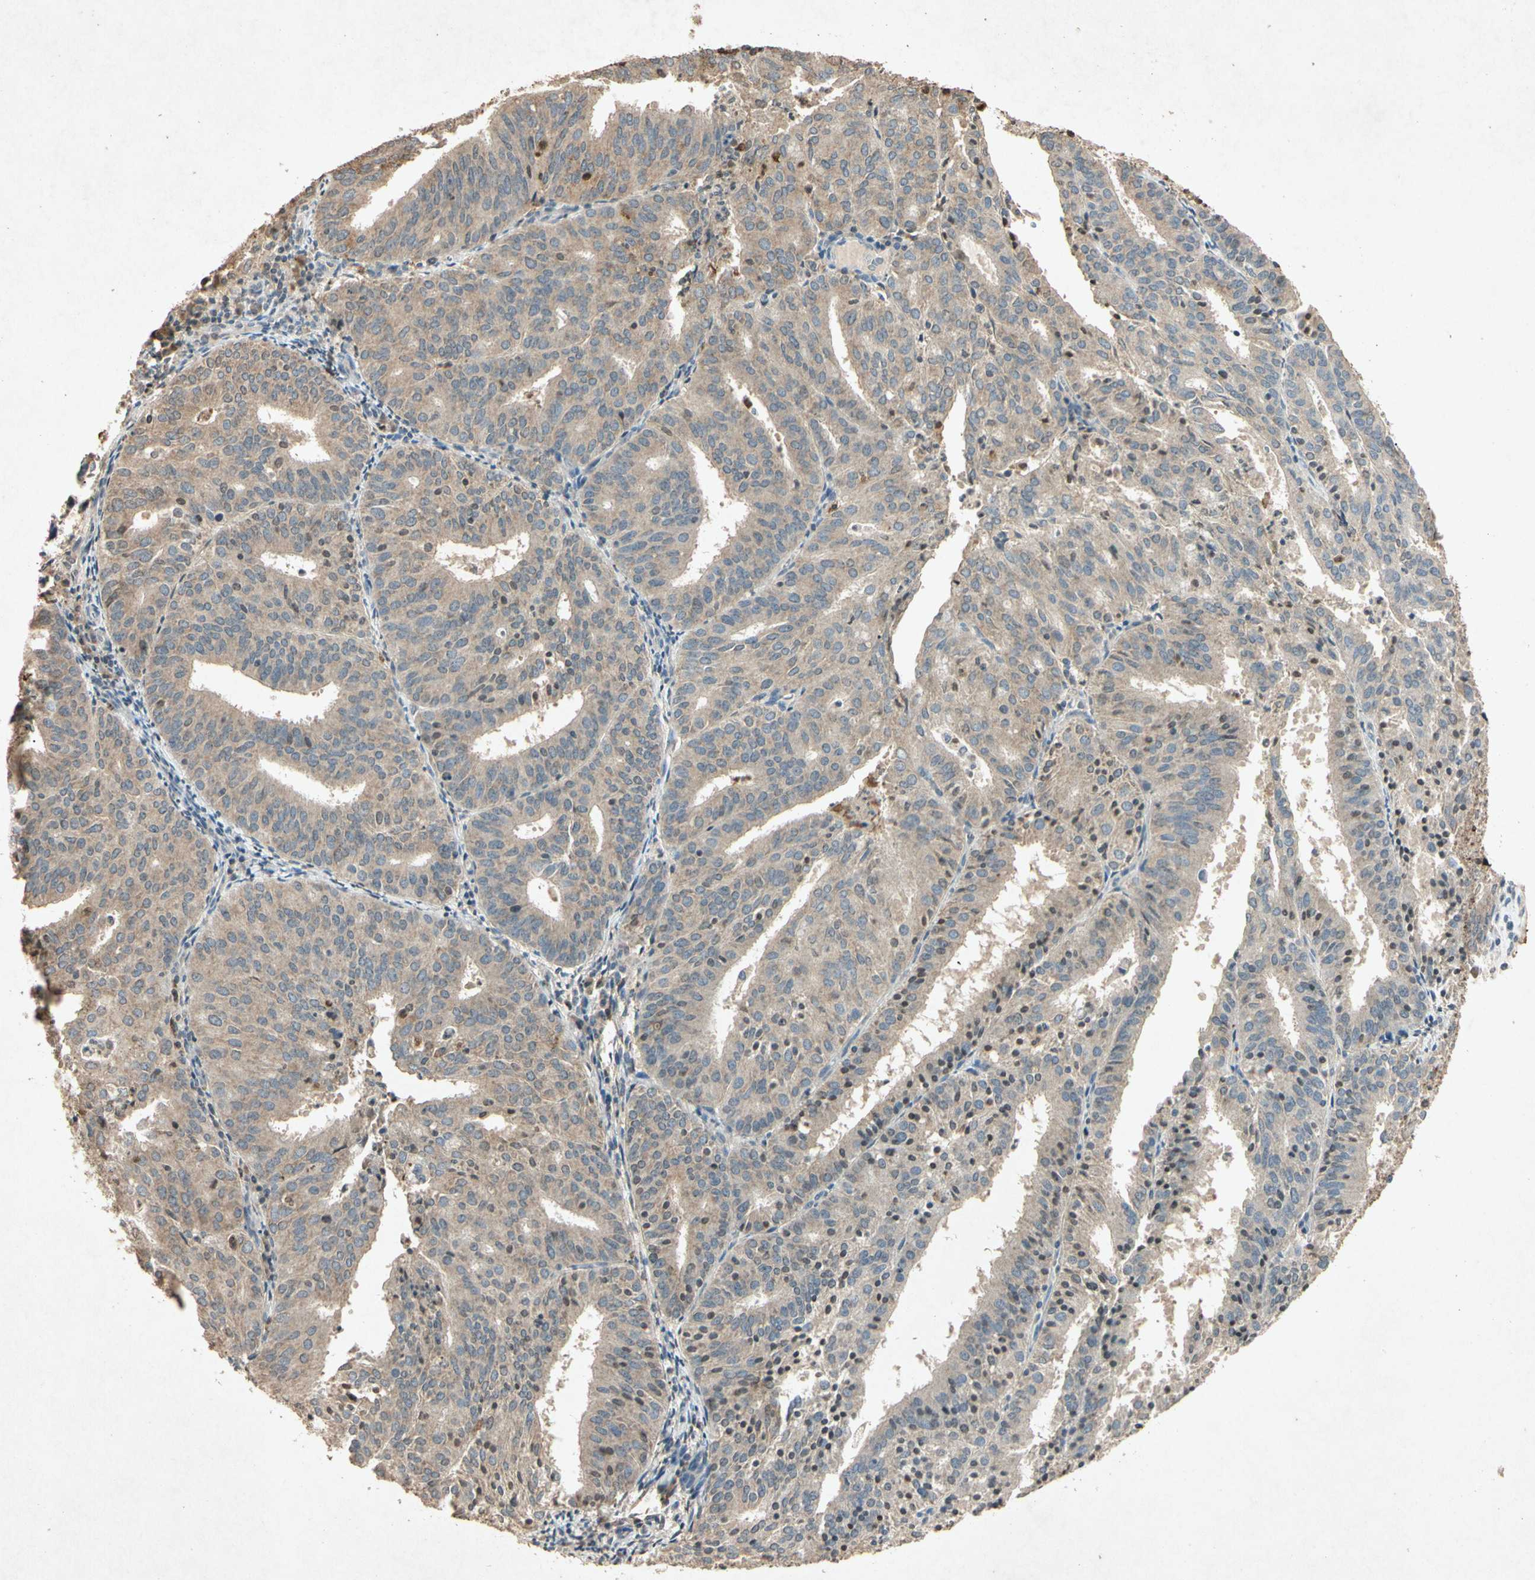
{"staining": {"intensity": "weak", "quantity": ">75%", "location": "cytoplasmic/membranous"}, "tissue": "endometrial cancer", "cell_type": "Tumor cells", "image_type": "cancer", "snomed": [{"axis": "morphology", "description": "Adenocarcinoma, NOS"}, {"axis": "topography", "description": "Uterus"}], "caption": "A brown stain shows weak cytoplasmic/membranous staining of a protein in endometrial cancer tumor cells. The protein of interest is stained brown, and the nuclei are stained in blue (DAB (3,3'-diaminobenzidine) IHC with brightfield microscopy, high magnification).", "gene": "MSRB1", "patient": {"sex": "female", "age": 60}}